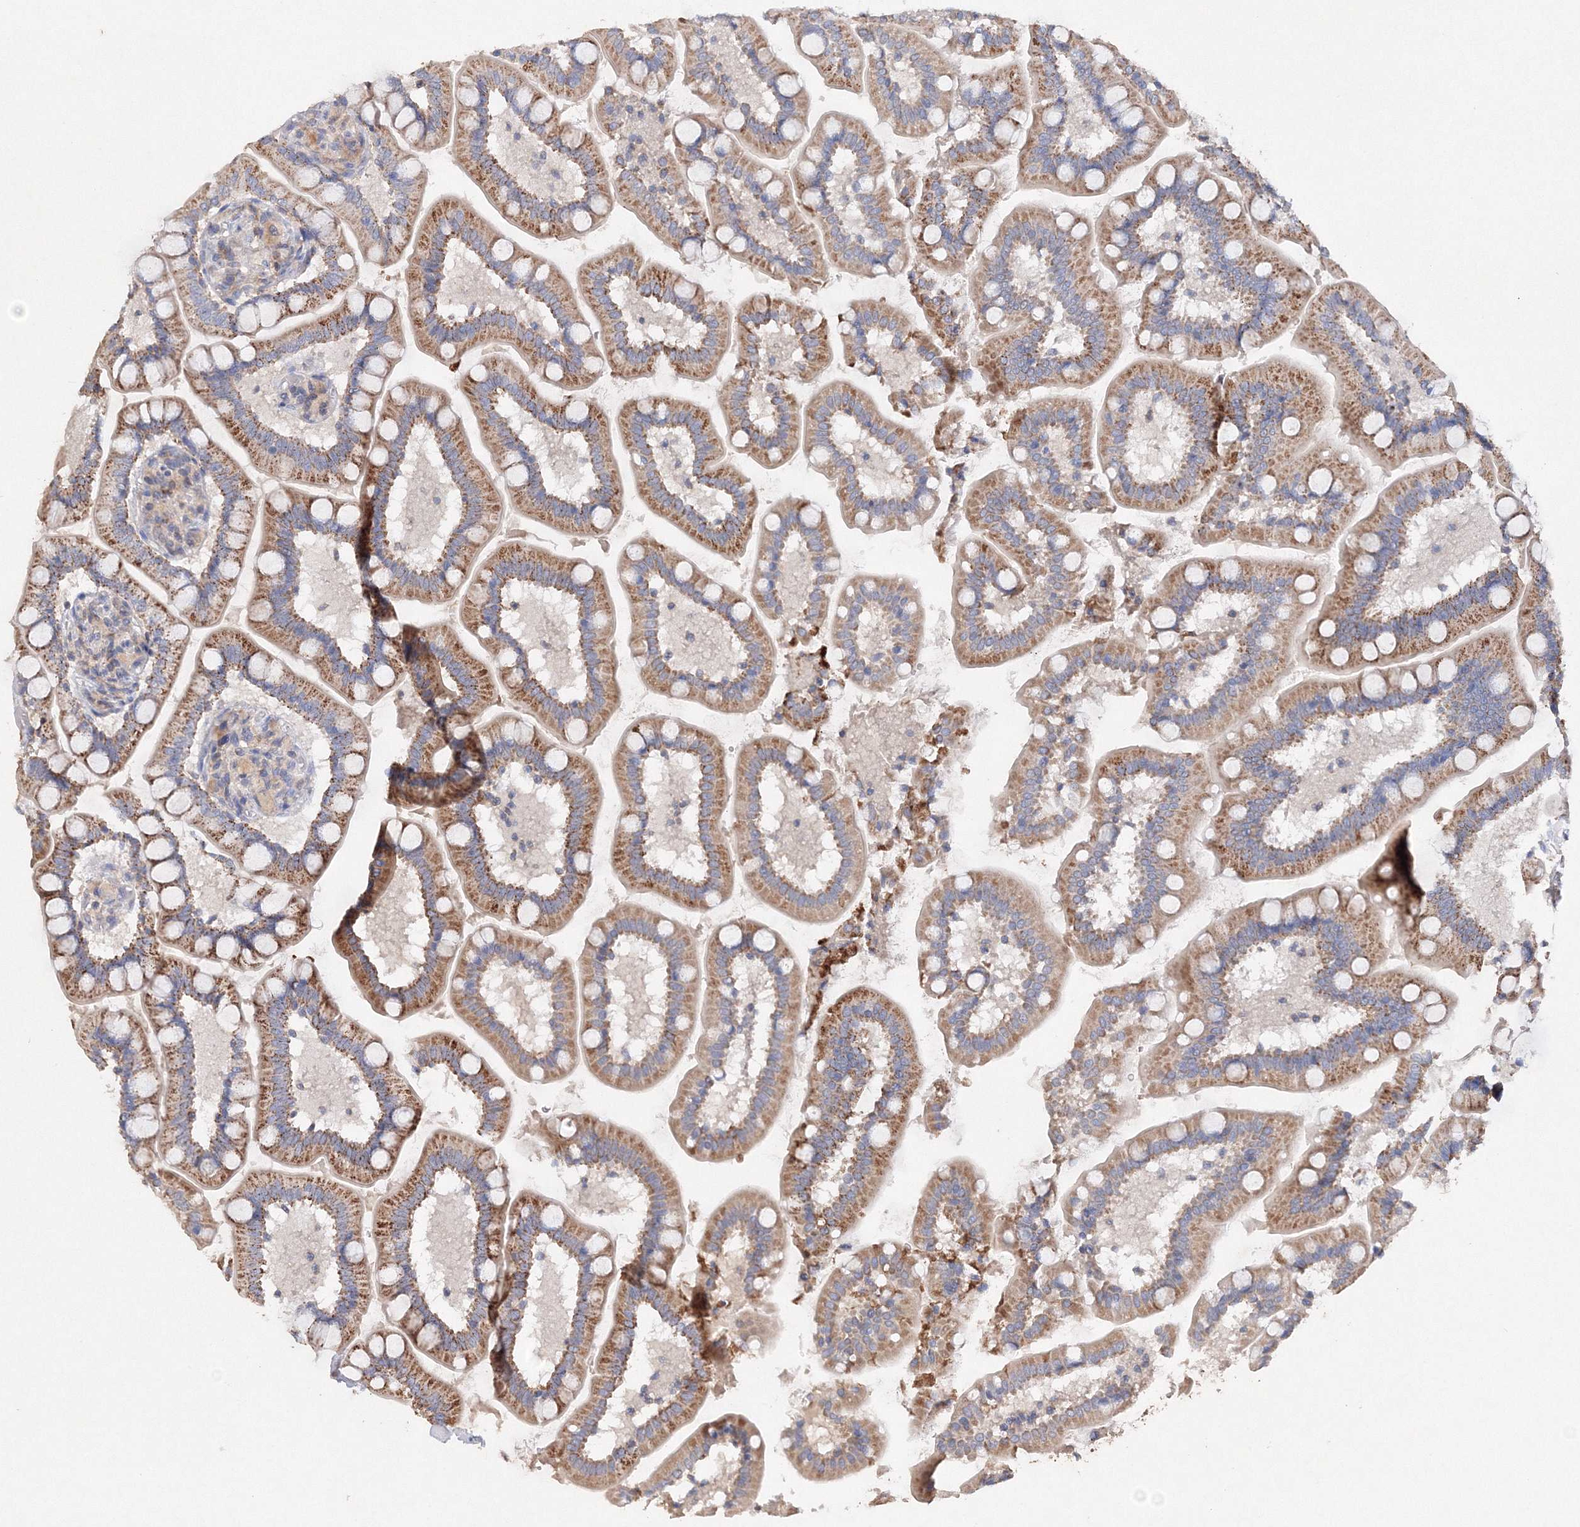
{"staining": {"intensity": "moderate", "quantity": ">75%", "location": "cytoplasmic/membranous"}, "tissue": "small intestine", "cell_type": "Glandular cells", "image_type": "normal", "snomed": [{"axis": "morphology", "description": "Normal tissue, NOS"}, {"axis": "topography", "description": "Small intestine"}], "caption": "The histopathology image shows a brown stain indicating the presence of a protein in the cytoplasmic/membranous of glandular cells in small intestine.", "gene": "GLS", "patient": {"sex": "female", "age": 64}}